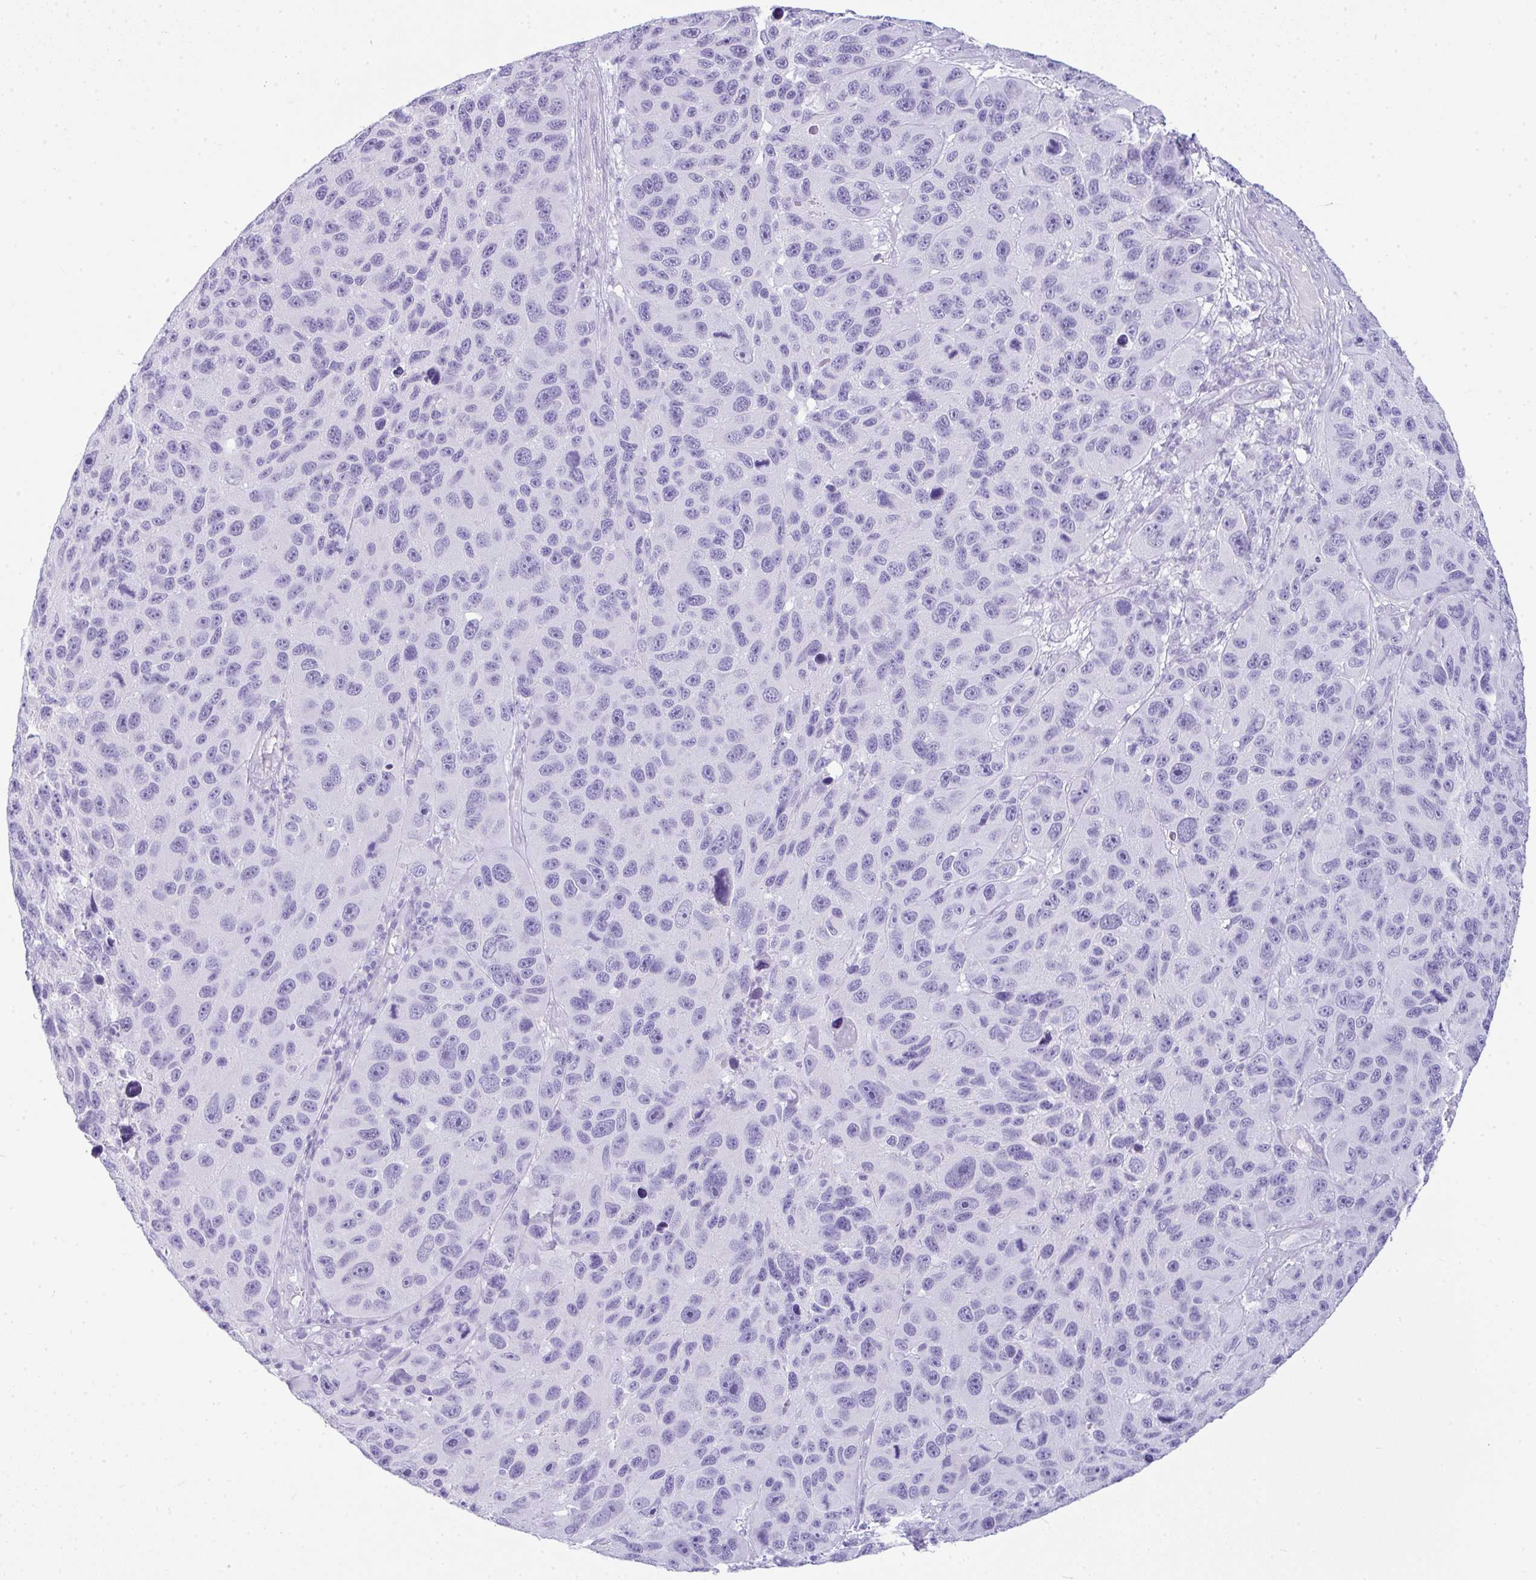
{"staining": {"intensity": "negative", "quantity": "none", "location": "none"}, "tissue": "melanoma", "cell_type": "Tumor cells", "image_type": "cancer", "snomed": [{"axis": "morphology", "description": "Malignant melanoma, NOS"}, {"axis": "topography", "description": "Skin"}], "caption": "DAB immunohistochemical staining of melanoma displays no significant expression in tumor cells.", "gene": "RASL10A", "patient": {"sex": "male", "age": 53}}